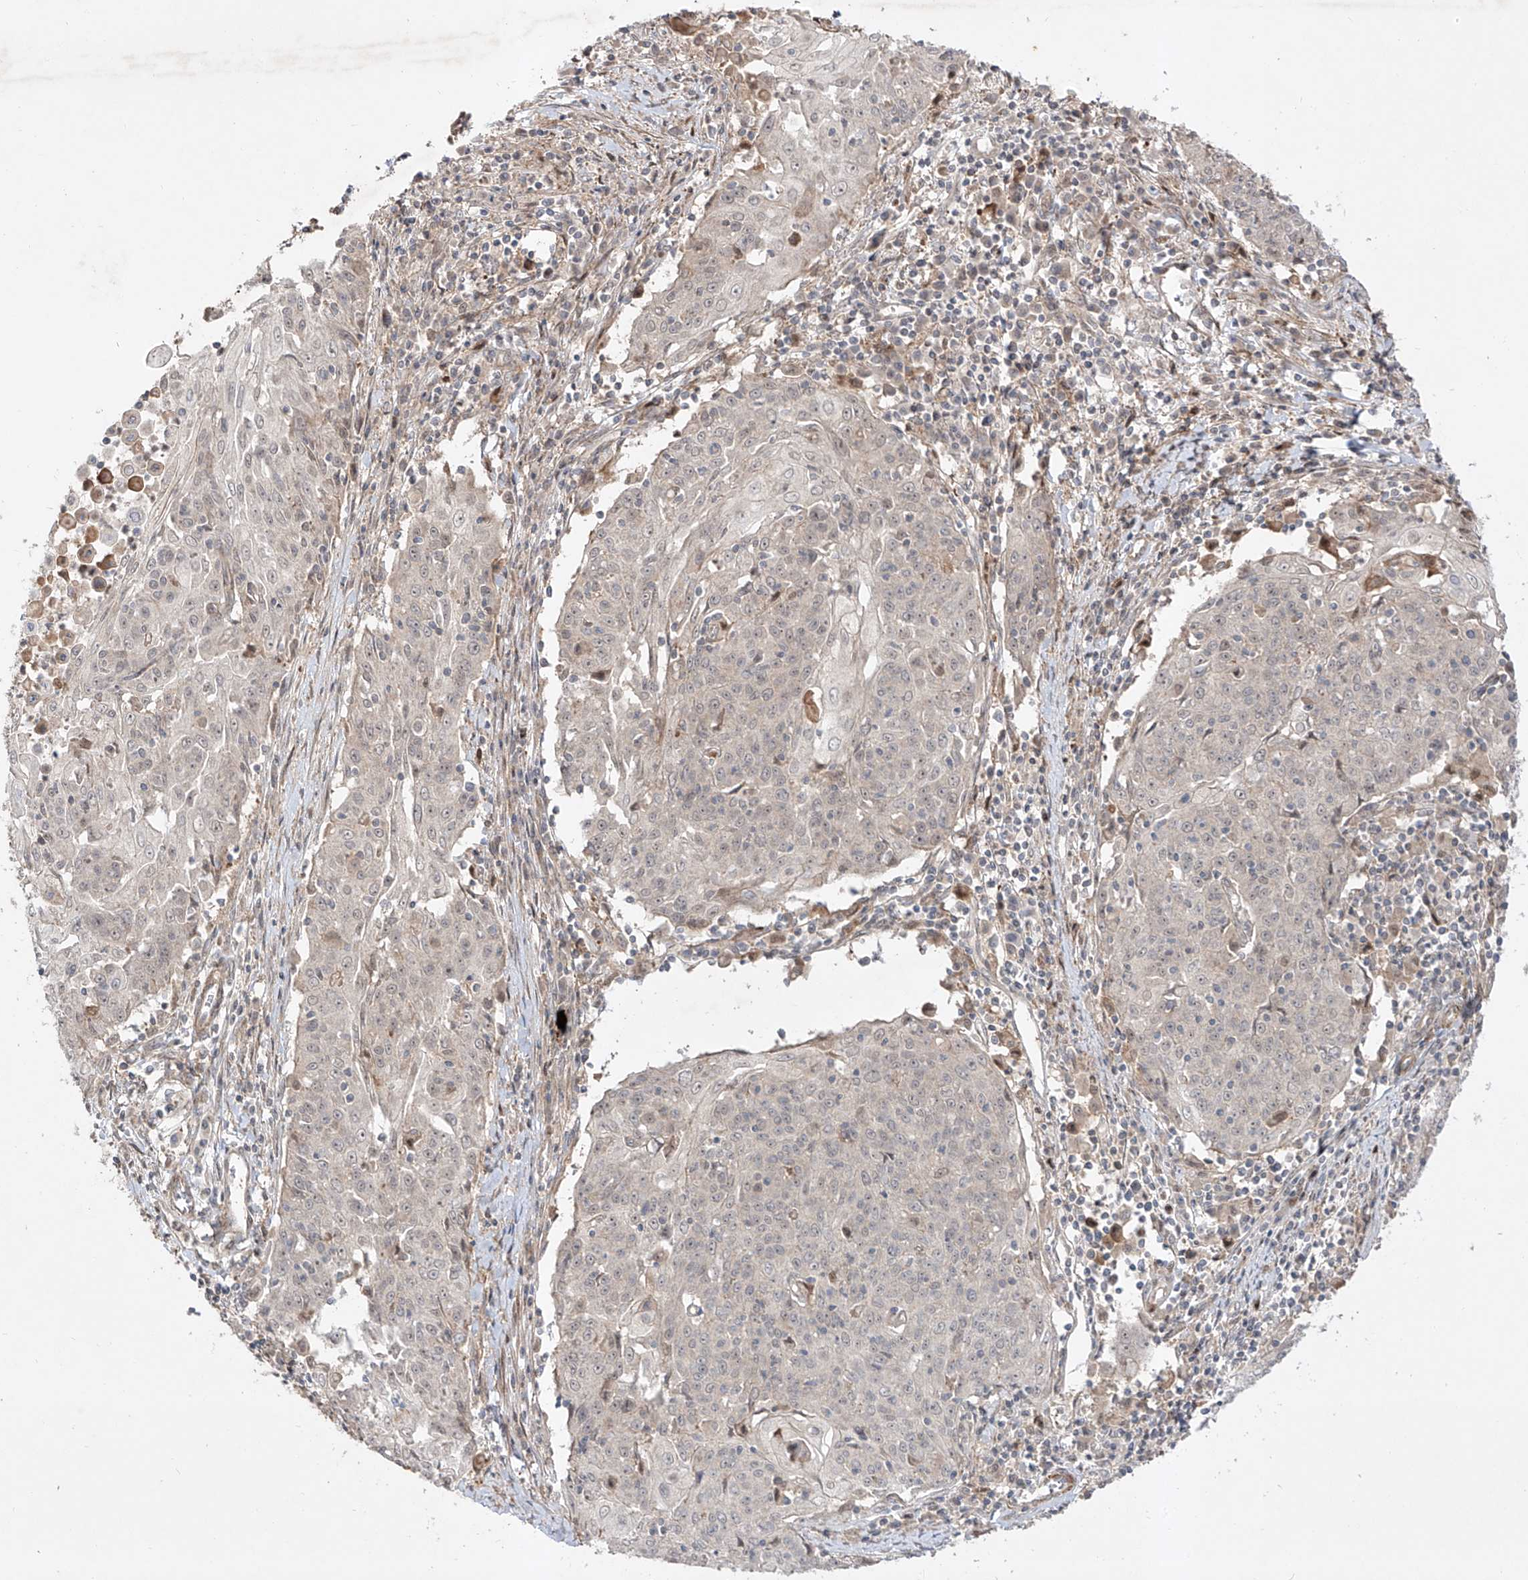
{"staining": {"intensity": "negative", "quantity": "none", "location": "none"}, "tissue": "cervical cancer", "cell_type": "Tumor cells", "image_type": "cancer", "snomed": [{"axis": "morphology", "description": "Squamous cell carcinoma, NOS"}, {"axis": "topography", "description": "Cervix"}], "caption": "The photomicrograph shows no significant expression in tumor cells of cervical squamous cell carcinoma. (Stains: DAB immunohistochemistry (IHC) with hematoxylin counter stain, Microscopy: brightfield microscopy at high magnification).", "gene": "KDM1B", "patient": {"sex": "female", "age": 48}}